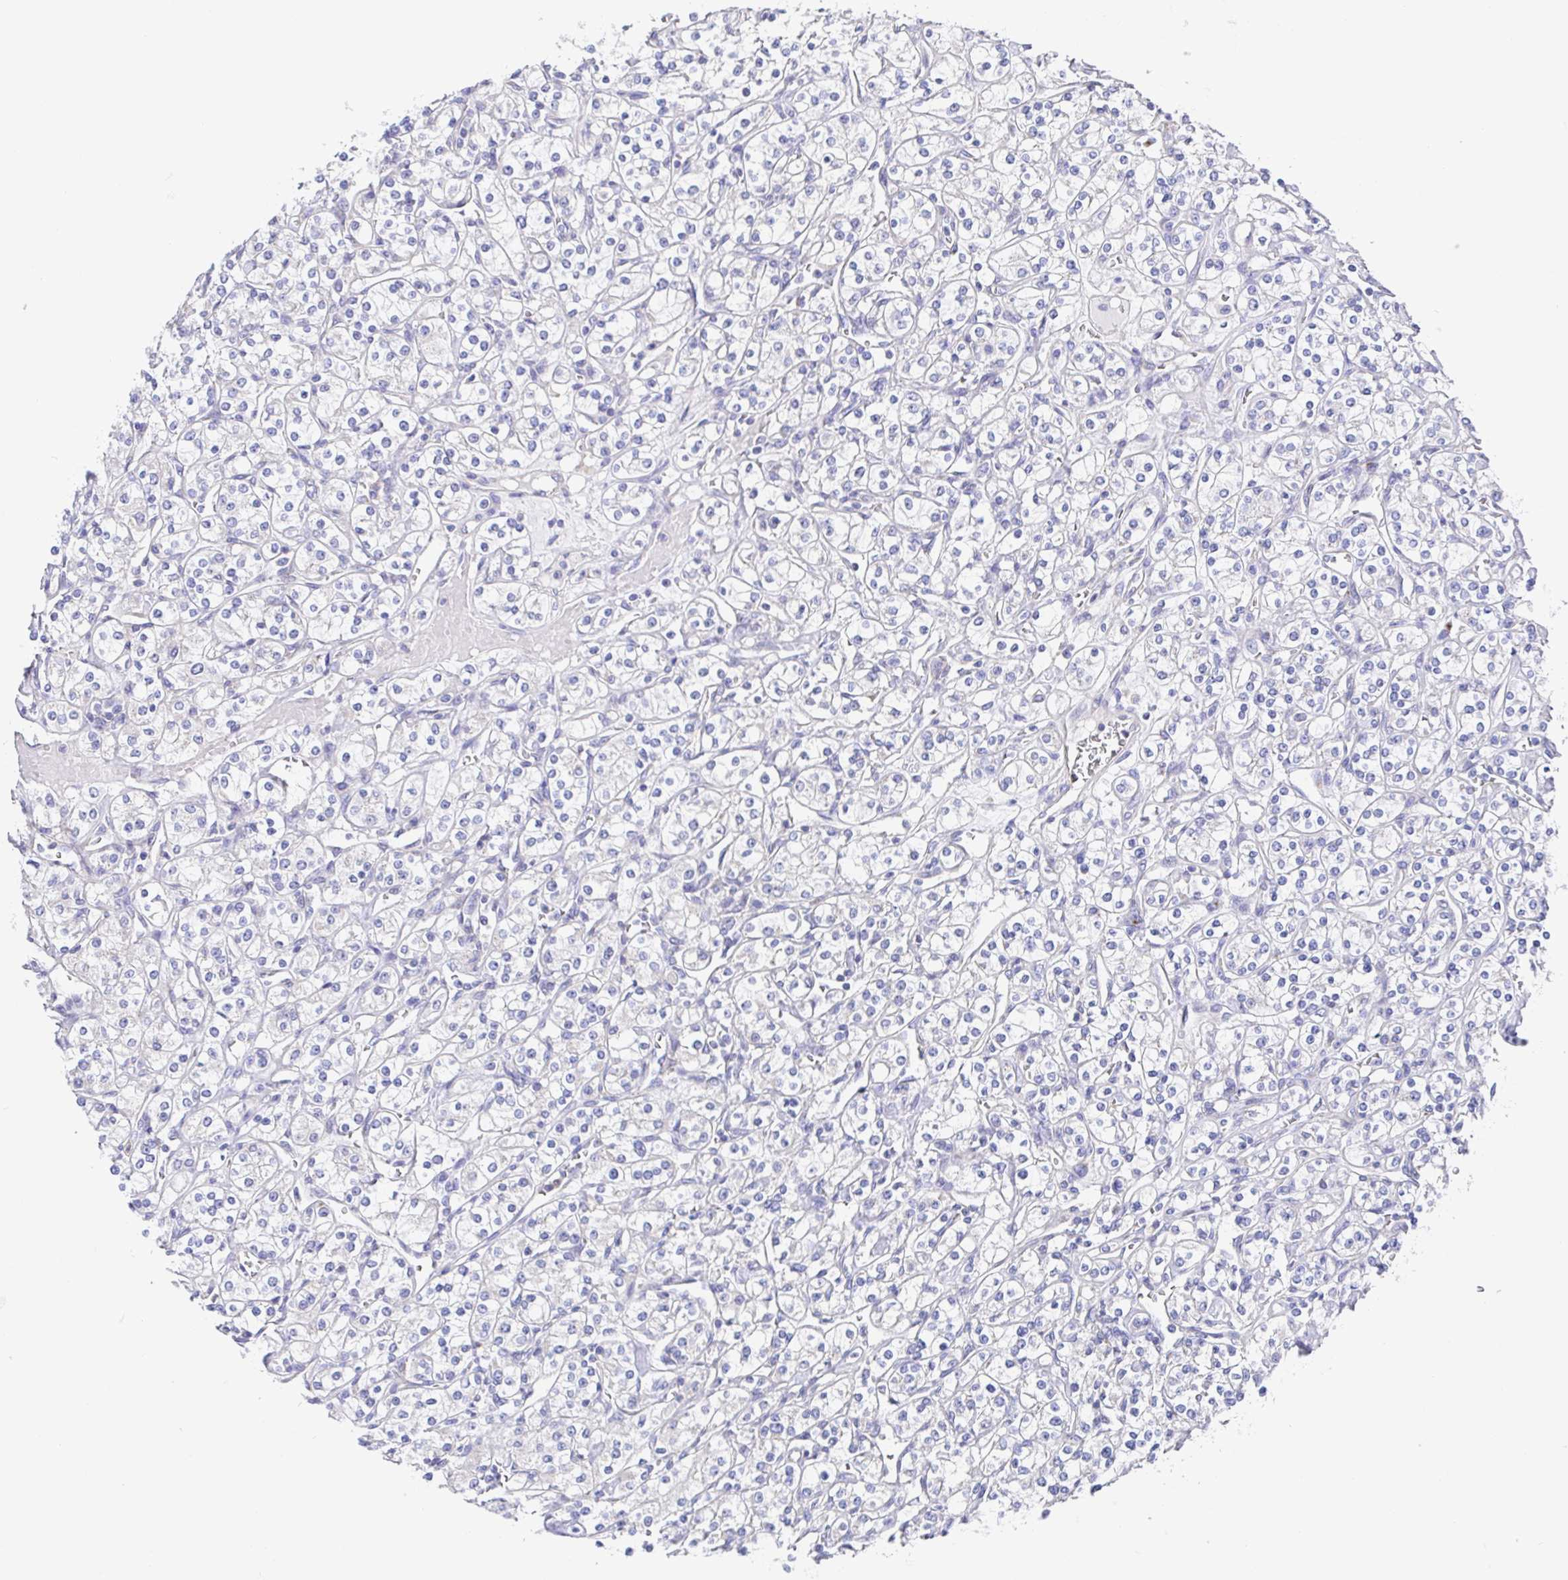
{"staining": {"intensity": "negative", "quantity": "none", "location": "none"}, "tissue": "renal cancer", "cell_type": "Tumor cells", "image_type": "cancer", "snomed": [{"axis": "morphology", "description": "Adenocarcinoma, NOS"}, {"axis": "topography", "description": "Kidney"}], "caption": "Renal cancer stained for a protein using immunohistochemistry (IHC) exhibits no staining tumor cells.", "gene": "GOLGA1", "patient": {"sex": "male", "age": 77}}